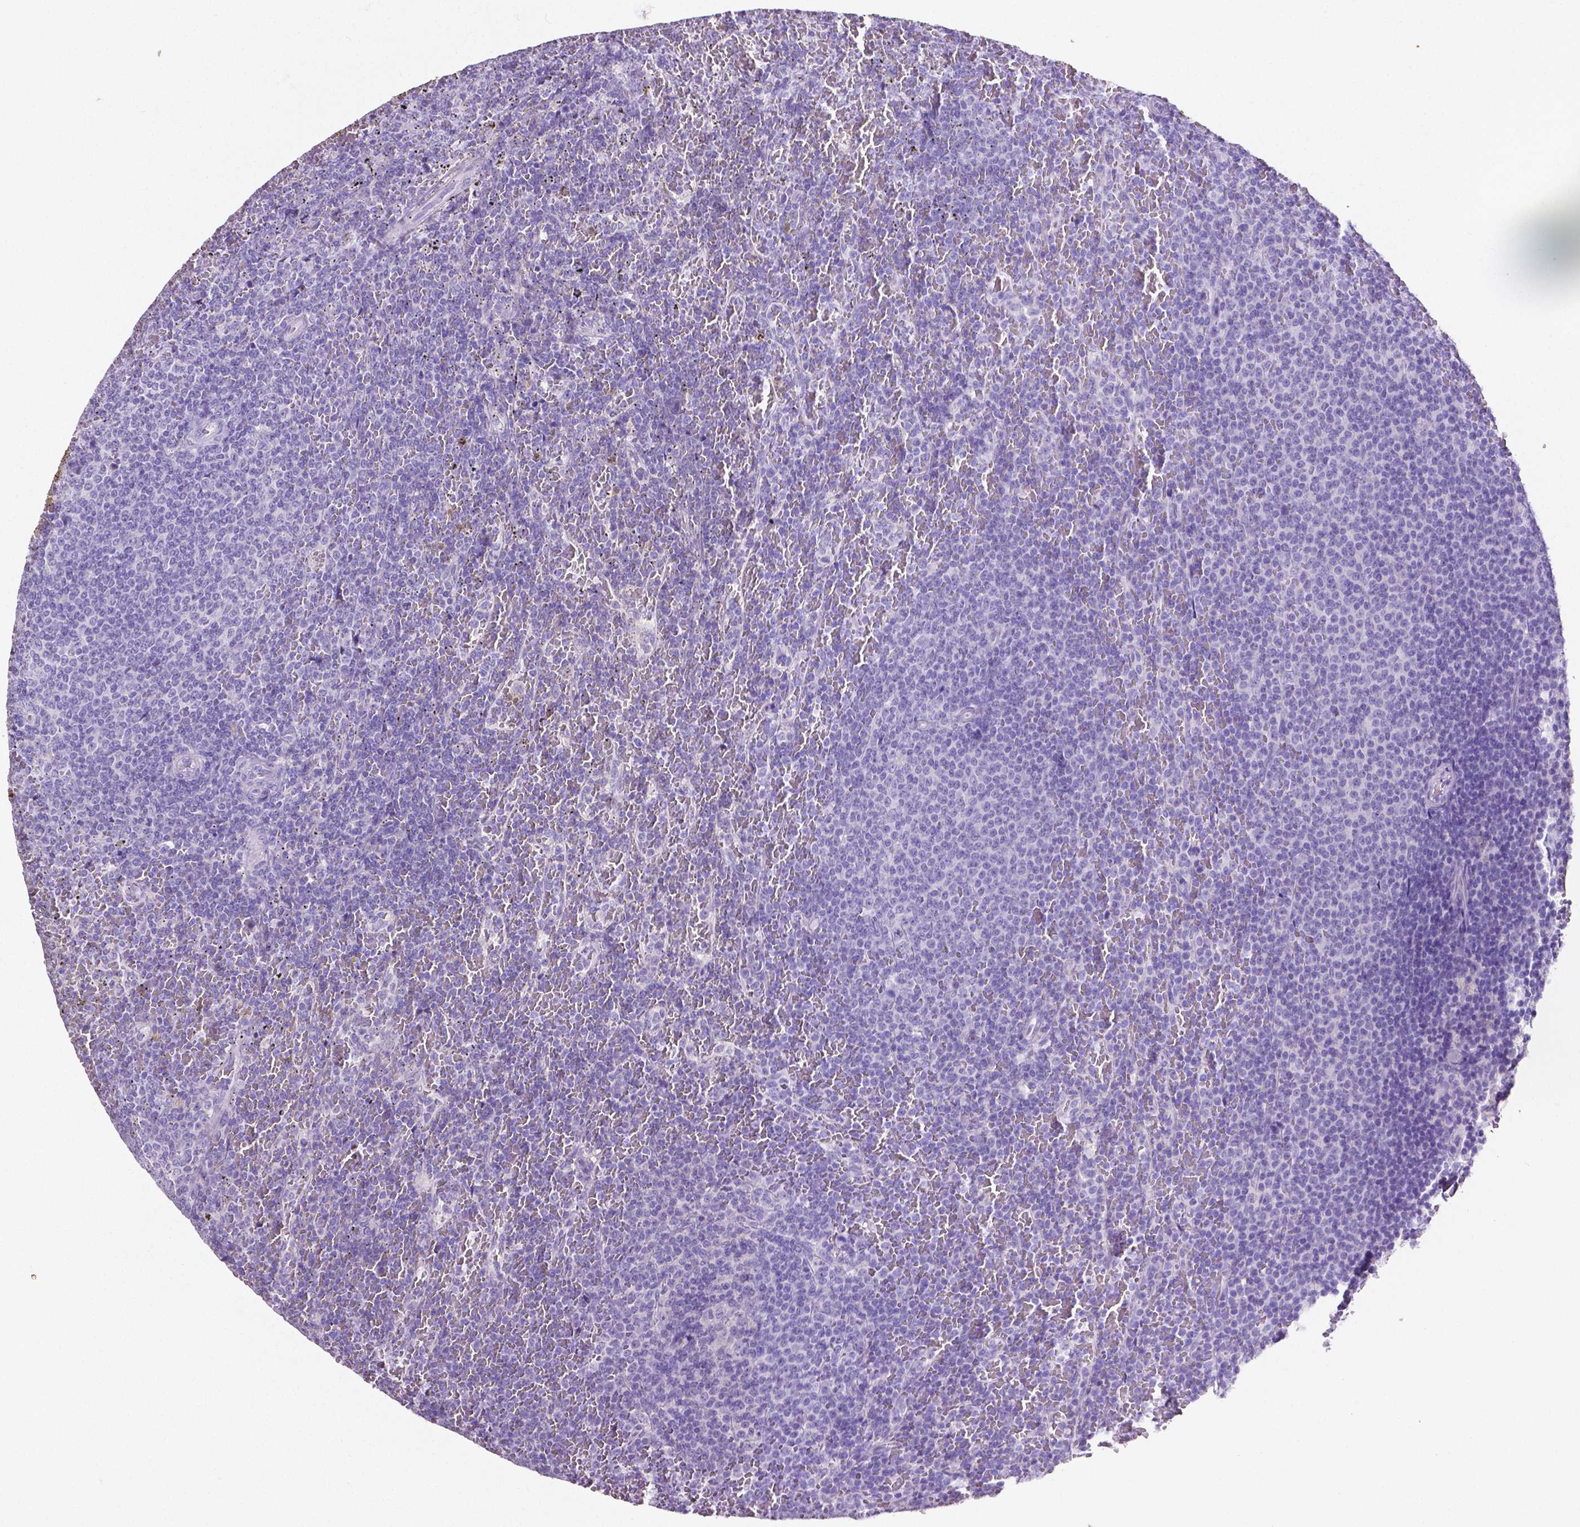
{"staining": {"intensity": "negative", "quantity": "none", "location": "none"}, "tissue": "lymphoma", "cell_type": "Tumor cells", "image_type": "cancer", "snomed": [{"axis": "morphology", "description": "Malignant lymphoma, non-Hodgkin's type, Low grade"}, {"axis": "topography", "description": "Spleen"}], "caption": "The histopathology image reveals no significant positivity in tumor cells of lymphoma.", "gene": "SLC22A2", "patient": {"sex": "female", "age": 77}}